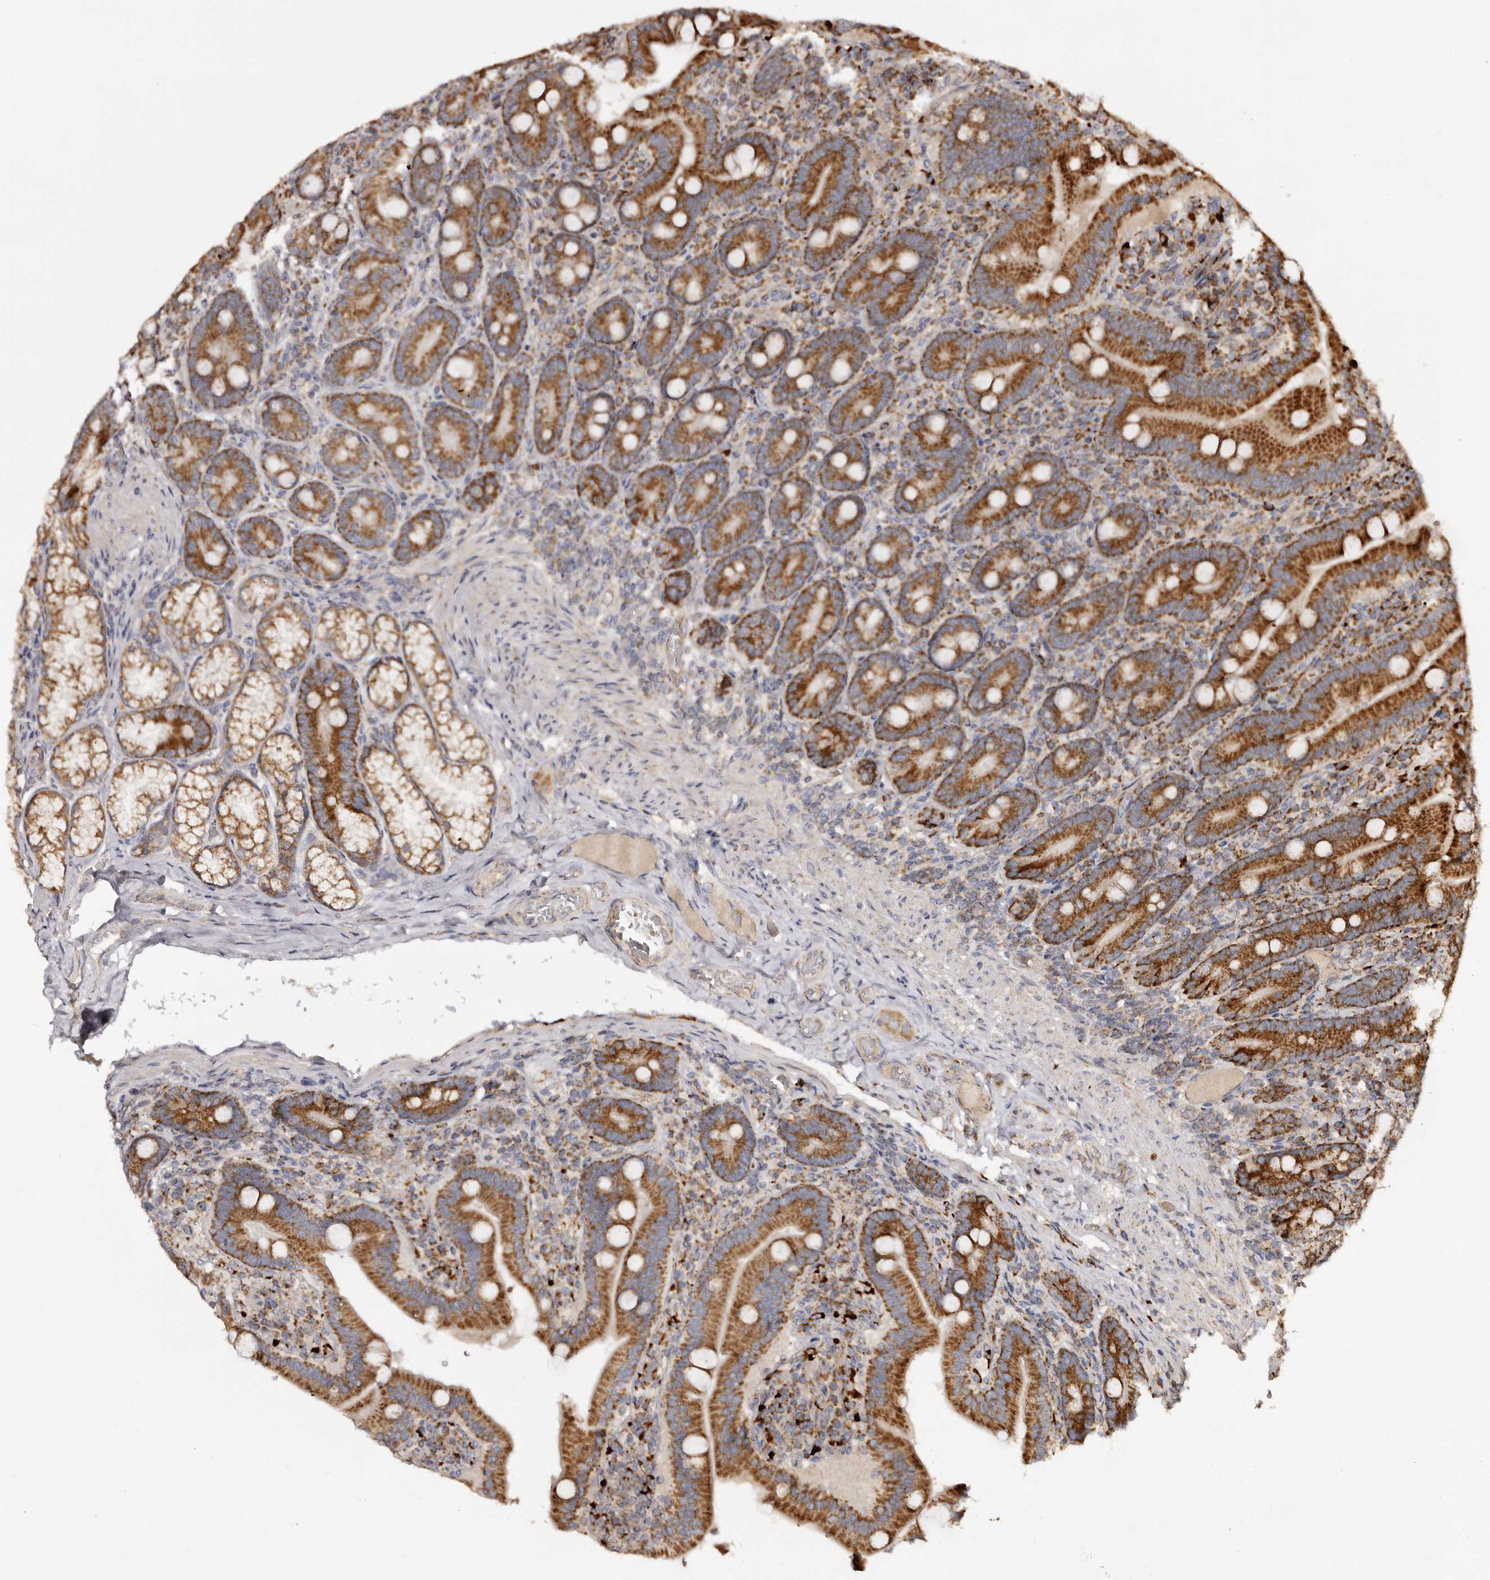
{"staining": {"intensity": "strong", "quantity": ">75%", "location": "cytoplasmic/membranous"}, "tissue": "duodenum", "cell_type": "Glandular cells", "image_type": "normal", "snomed": [{"axis": "morphology", "description": "Normal tissue, NOS"}, {"axis": "topography", "description": "Duodenum"}], "caption": "This histopathology image shows immunohistochemistry (IHC) staining of benign human duodenum, with high strong cytoplasmic/membranous staining in about >75% of glandular cells.", "gene": "MECR", "patient": {"sex": "female", "age": 62}}